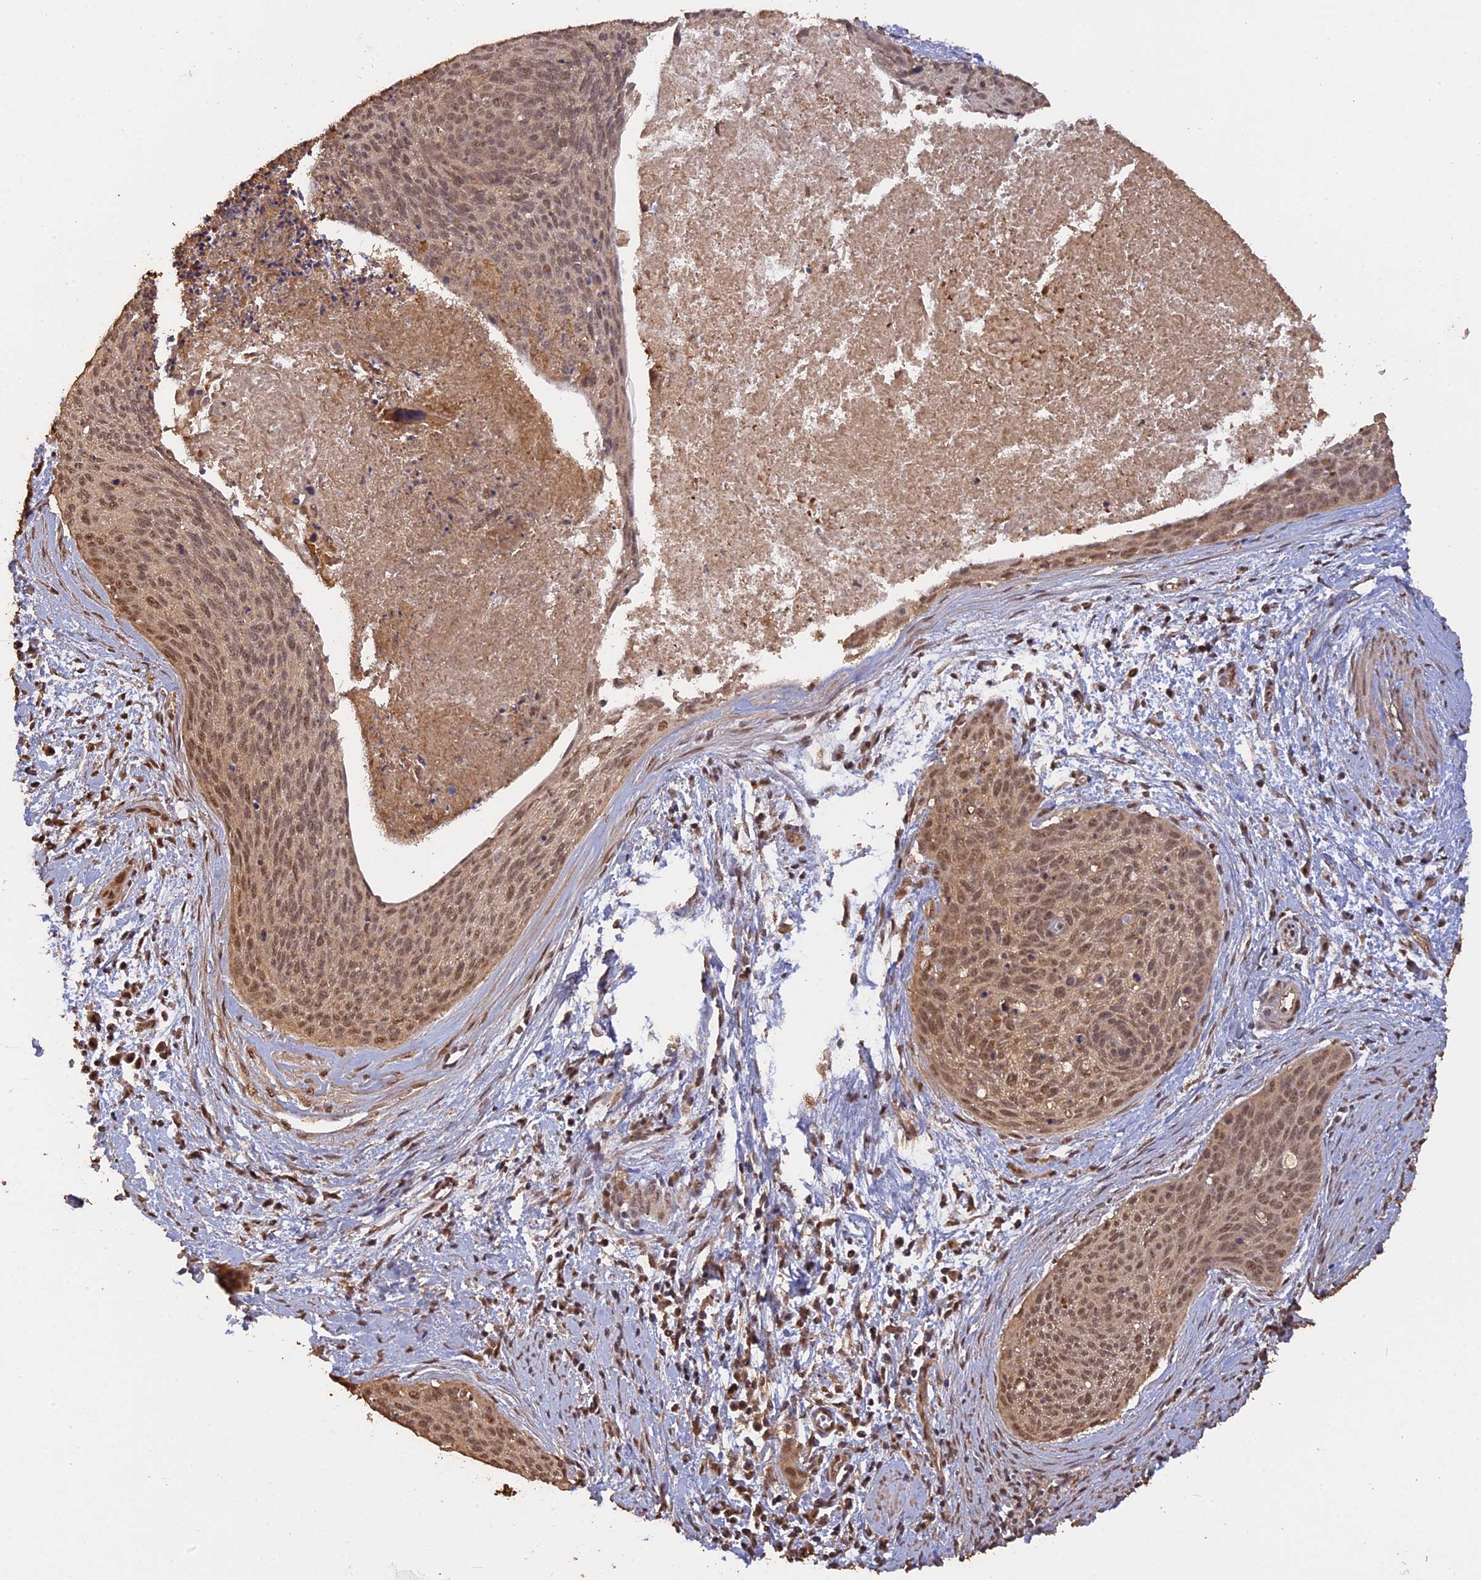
{"staining": {"intensity": "moderate", "quantity": ">75%", "location": "nuclear"}, "tissue": "cervical cancer", "cell_type": "Tumor cells", "image_type": "cancer", "snomed": [{"axis": "morphology", "description": "Squamous cell carcinoma, NOS"}, {"axis": "topography", "description": "Cervix"}], "caption": "Tumor cells exhibit medium levels of moderate nuclear expression in approximately >75% of cells in cervical cancer.", "gene": "PSMC6", "patient": {"sex": "female", "age": 55}}